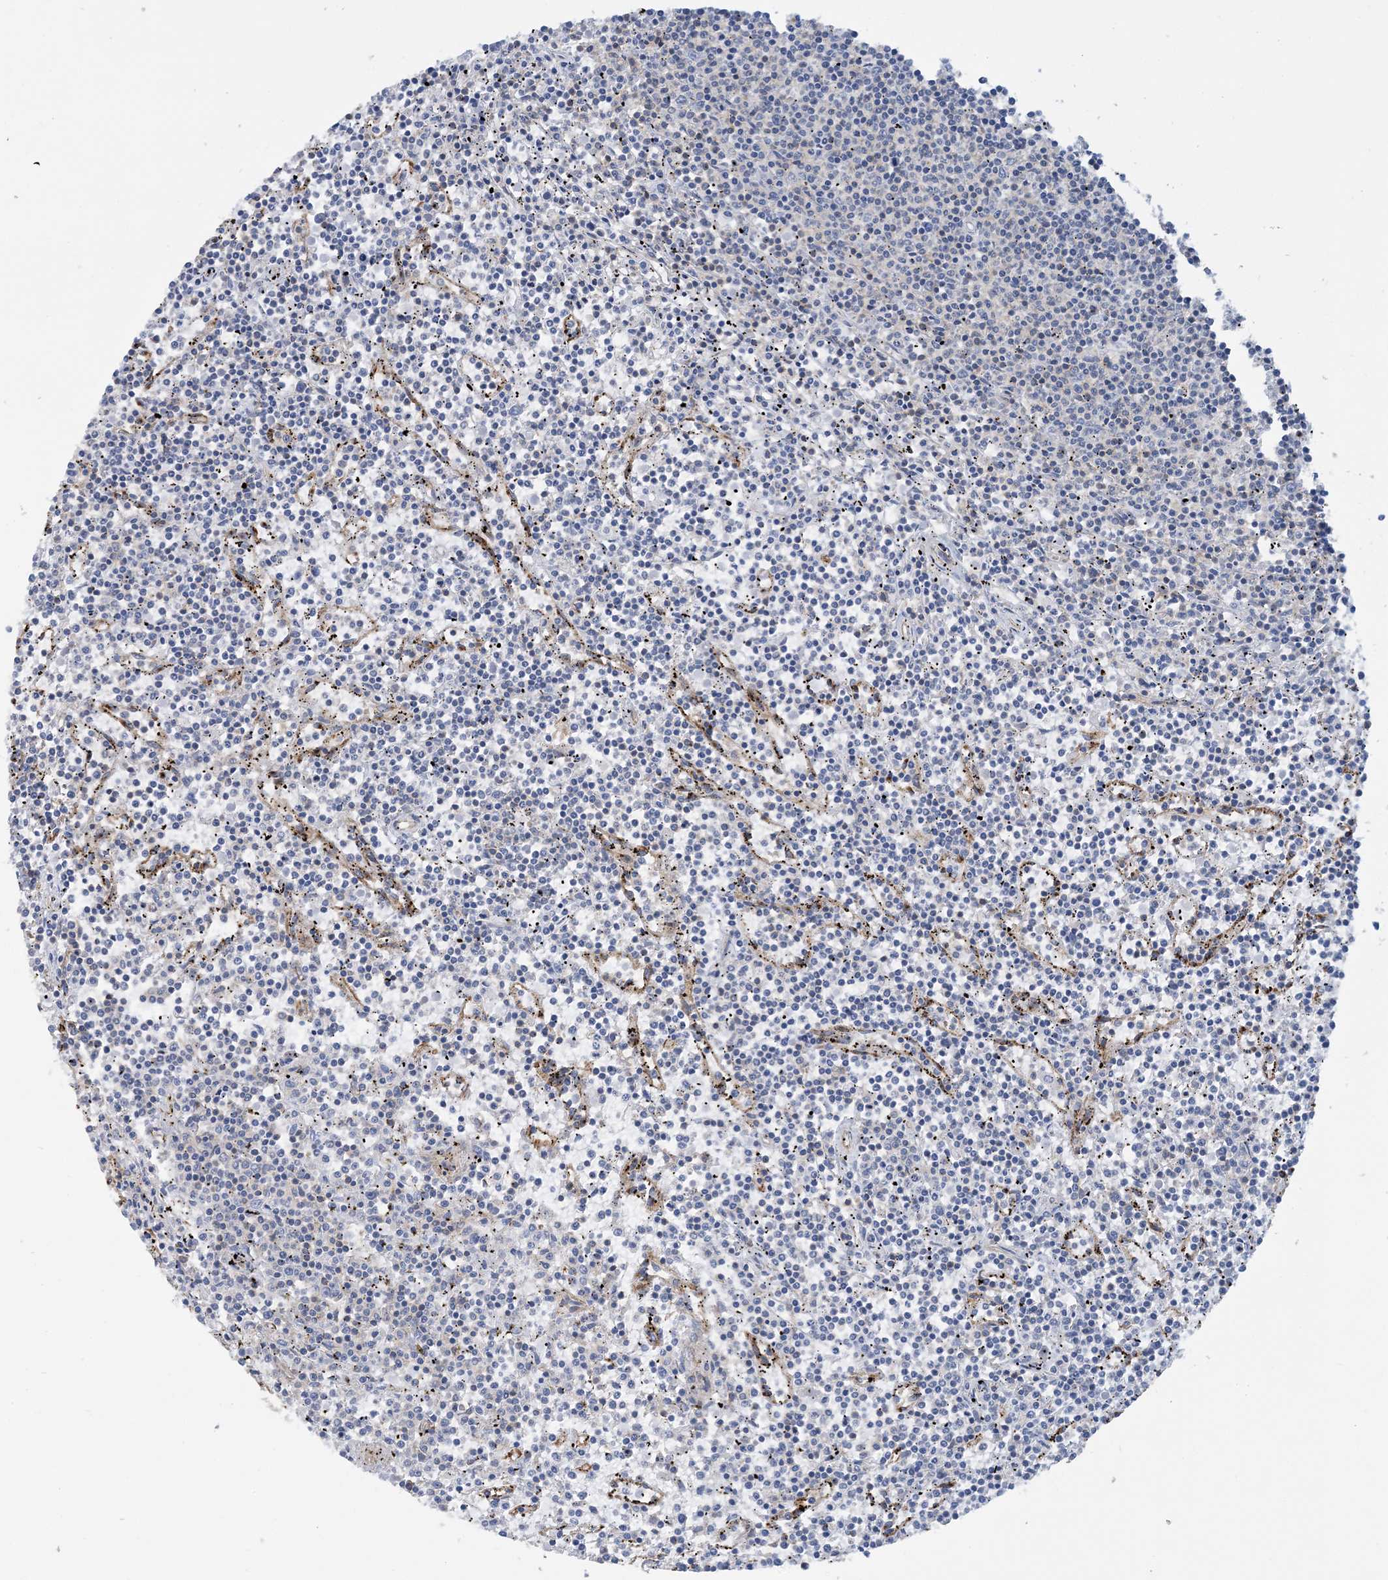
{"staining": {"intensity": "negative", "quantity": "none", "location": "none"}, "tissue": "lymphoma", "cell_type": "Tumor cells", "image_type": "cancer", "snomed": [{"axis": "morphology", "description": "Malignant lymphoma, non-Hodgkin's type, Low grade"}, {"axis": "topography", "description": "Spleen"}], "caption": "Tumor cells are negative for brown protein staining in lymphoma.", "gene": "CALHM5", "patient": {"sex": "female", "age": 50}}